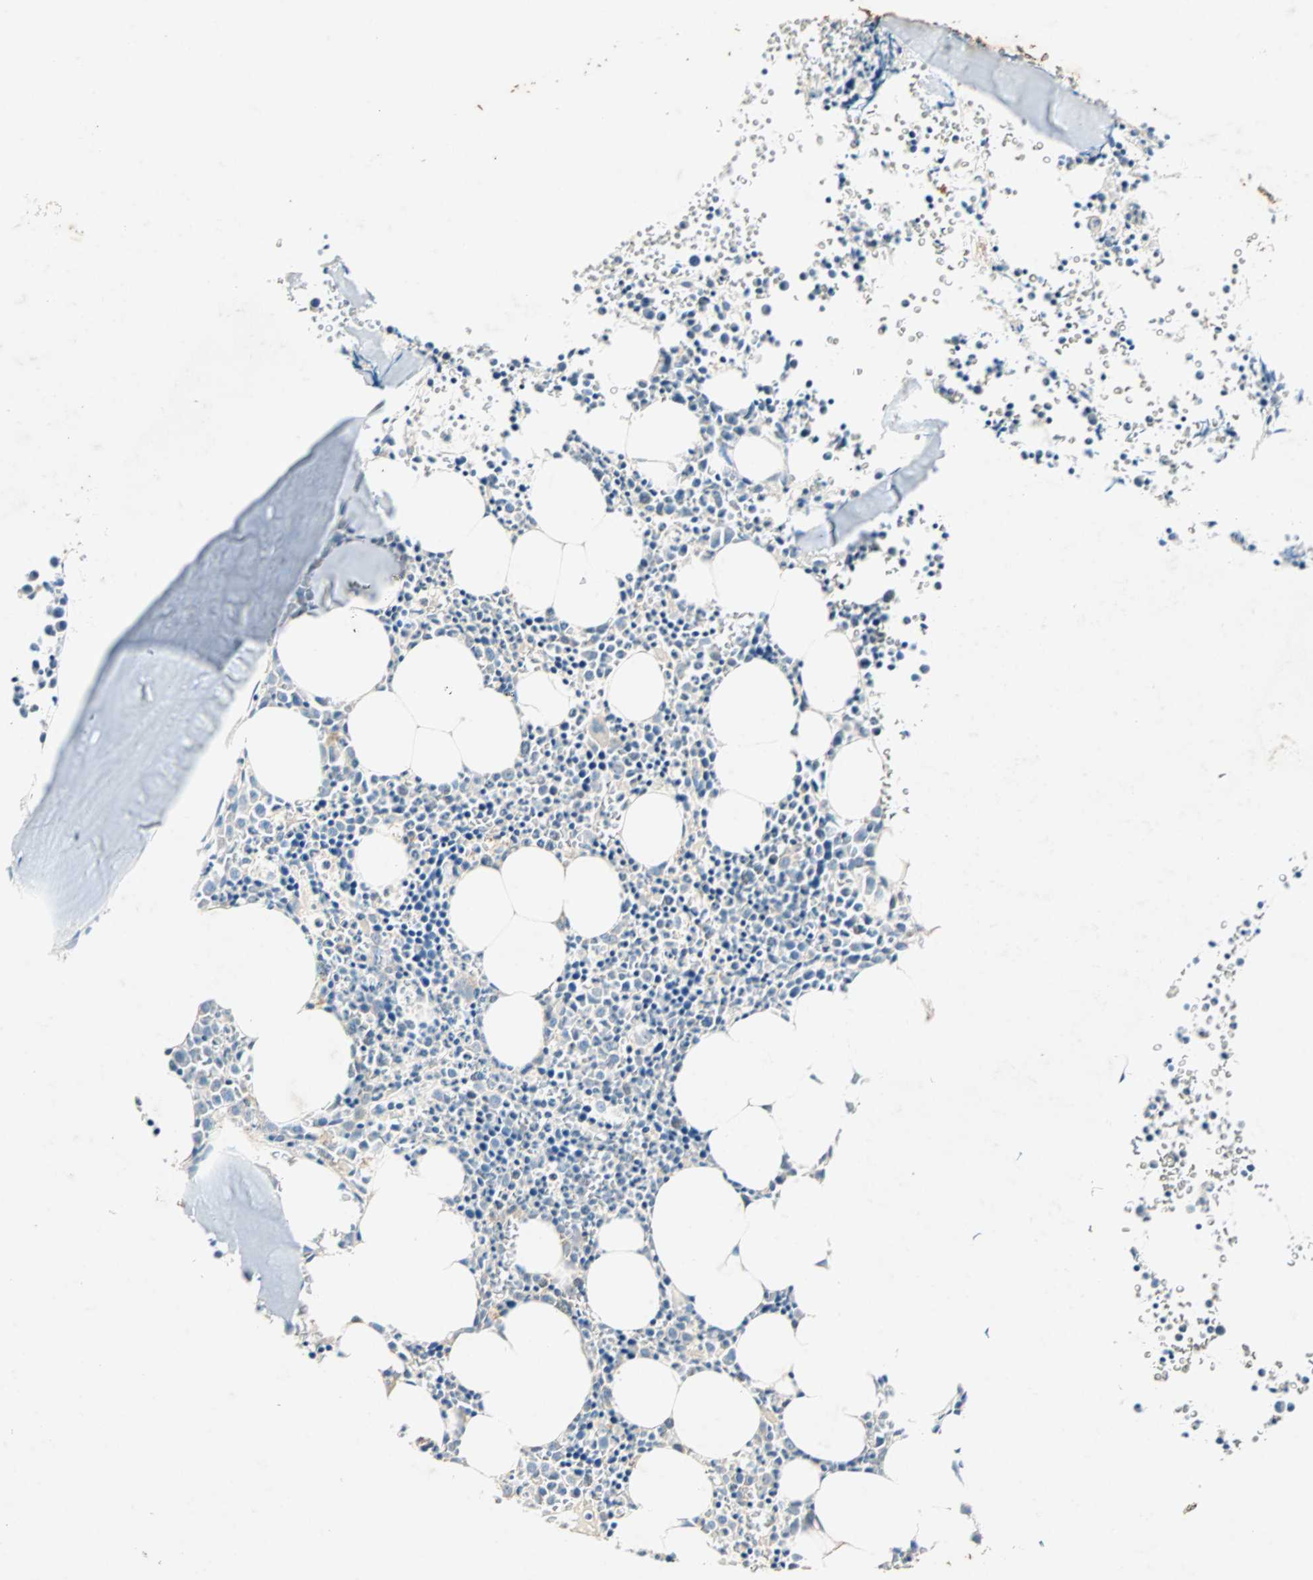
{"staining": {"intensity": "weak", "quantity": "<25%", "location": "cytoplasmic/membranous"}, "tissue": "bone marrow", "cell_type": "Hematopoietic cells", "image_type": "normal", "snomed": [{"axis": "morphology", "description": "Normal tissue, NOS"}, {"axis": "morphology", "description": "Inflammation, NOS"}, {"axis": "topography", "description": "Bone marrow"}], "caption": "The image reveals no significant staining in hematopoietic cells of bone marrow. The staining was performed using DAB to visualize the protein expression in brown, while the nuclei were stained in blue with hematoxylin (Magnification: 20x).", "gene": "TTF2", "patient": {"sex": "female", "age": 17}}